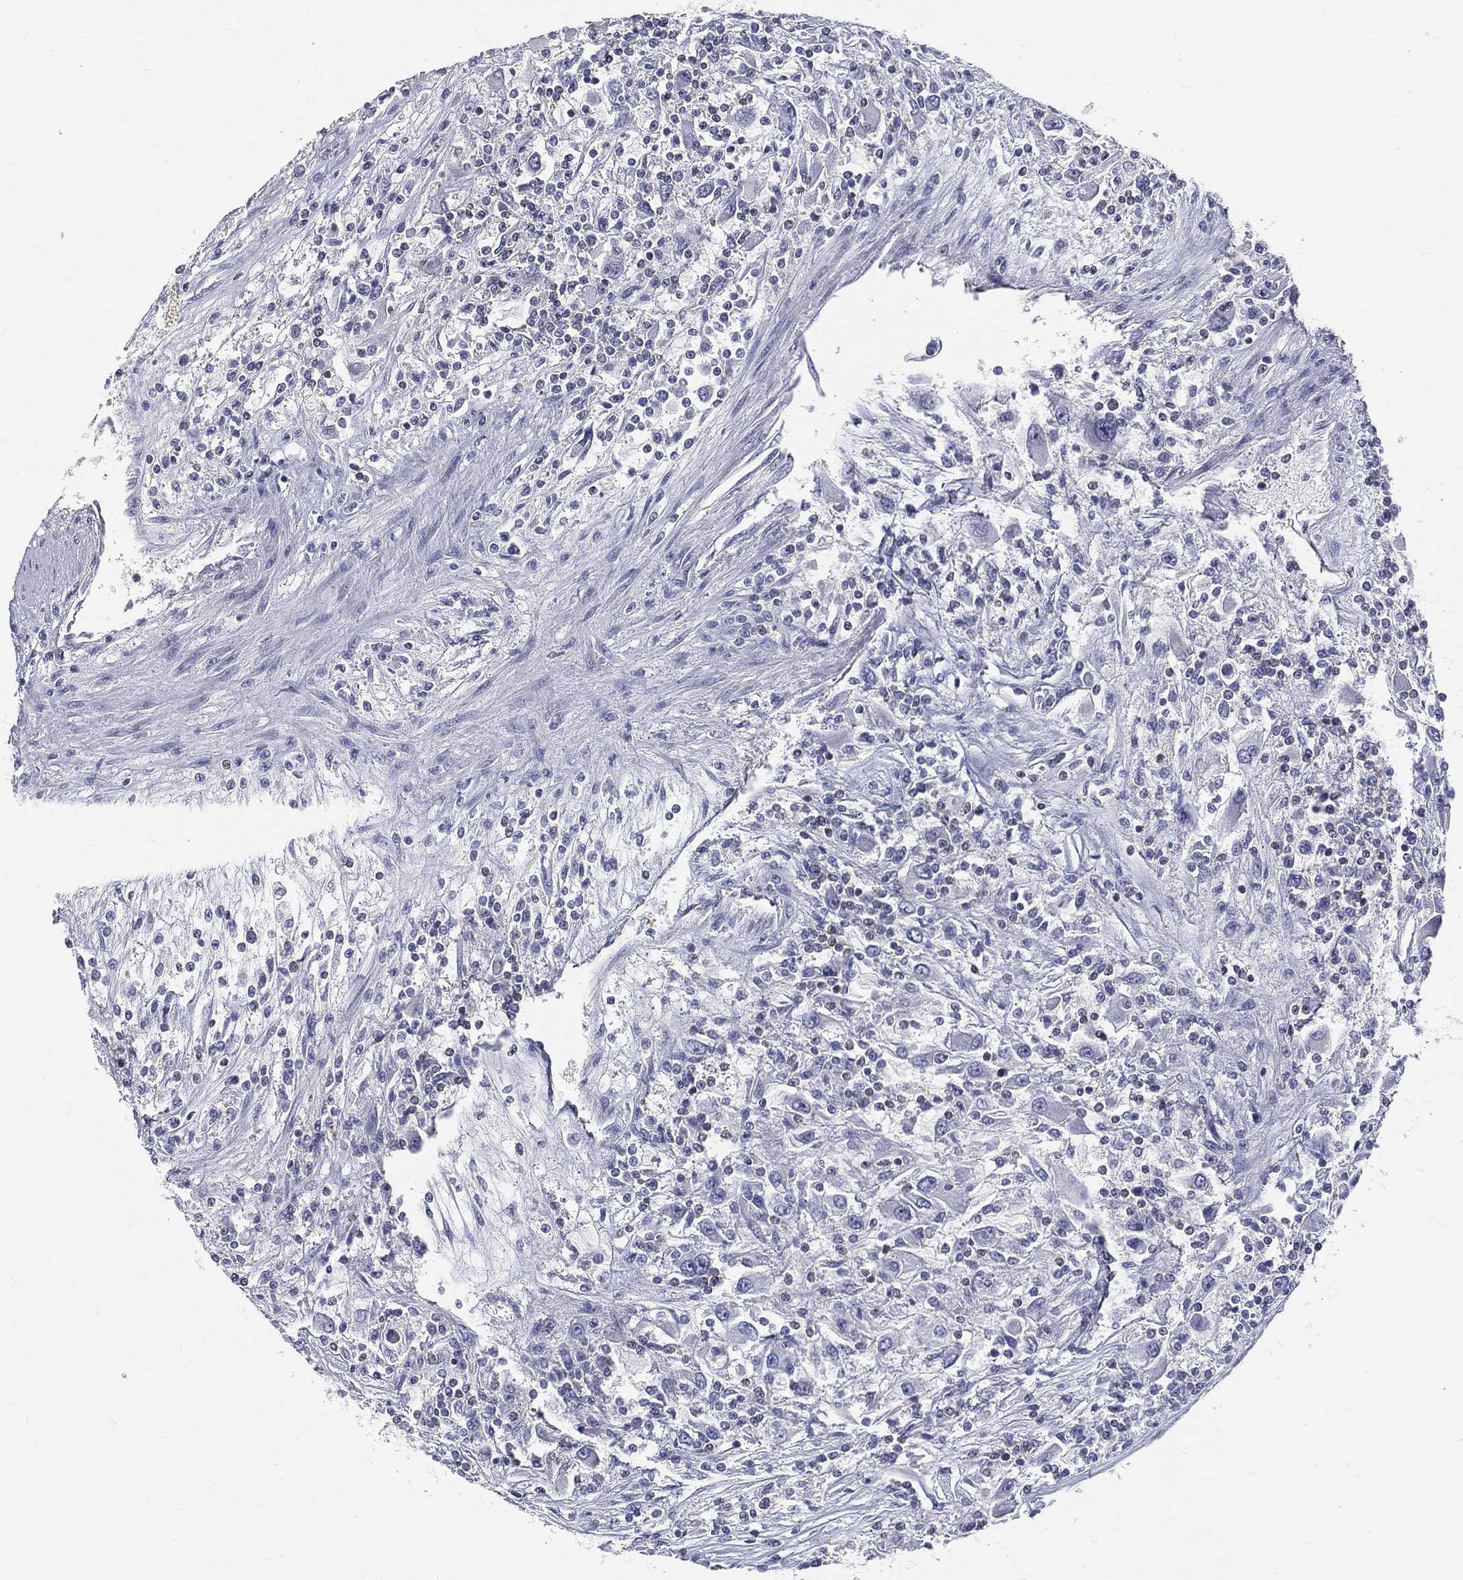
{"staining": {"intensity": "negative", "quantity": "none", "location": "none"}, "tissue": "renal cancer", "cell_type": "Tumor cells", "image_type": "cancer", "snomed": [{"axis": "morphology", "description": "Adenocarcinoma, NOS"}, {"axis": "topography", "description": "Kidney"}], "caption": "Immunohistochemistry of human renal adenocarcinoma exhibits no expression in tumor cells.", "gene": "ETNPPL", "patient": {"sex": "female", "age": 67}}